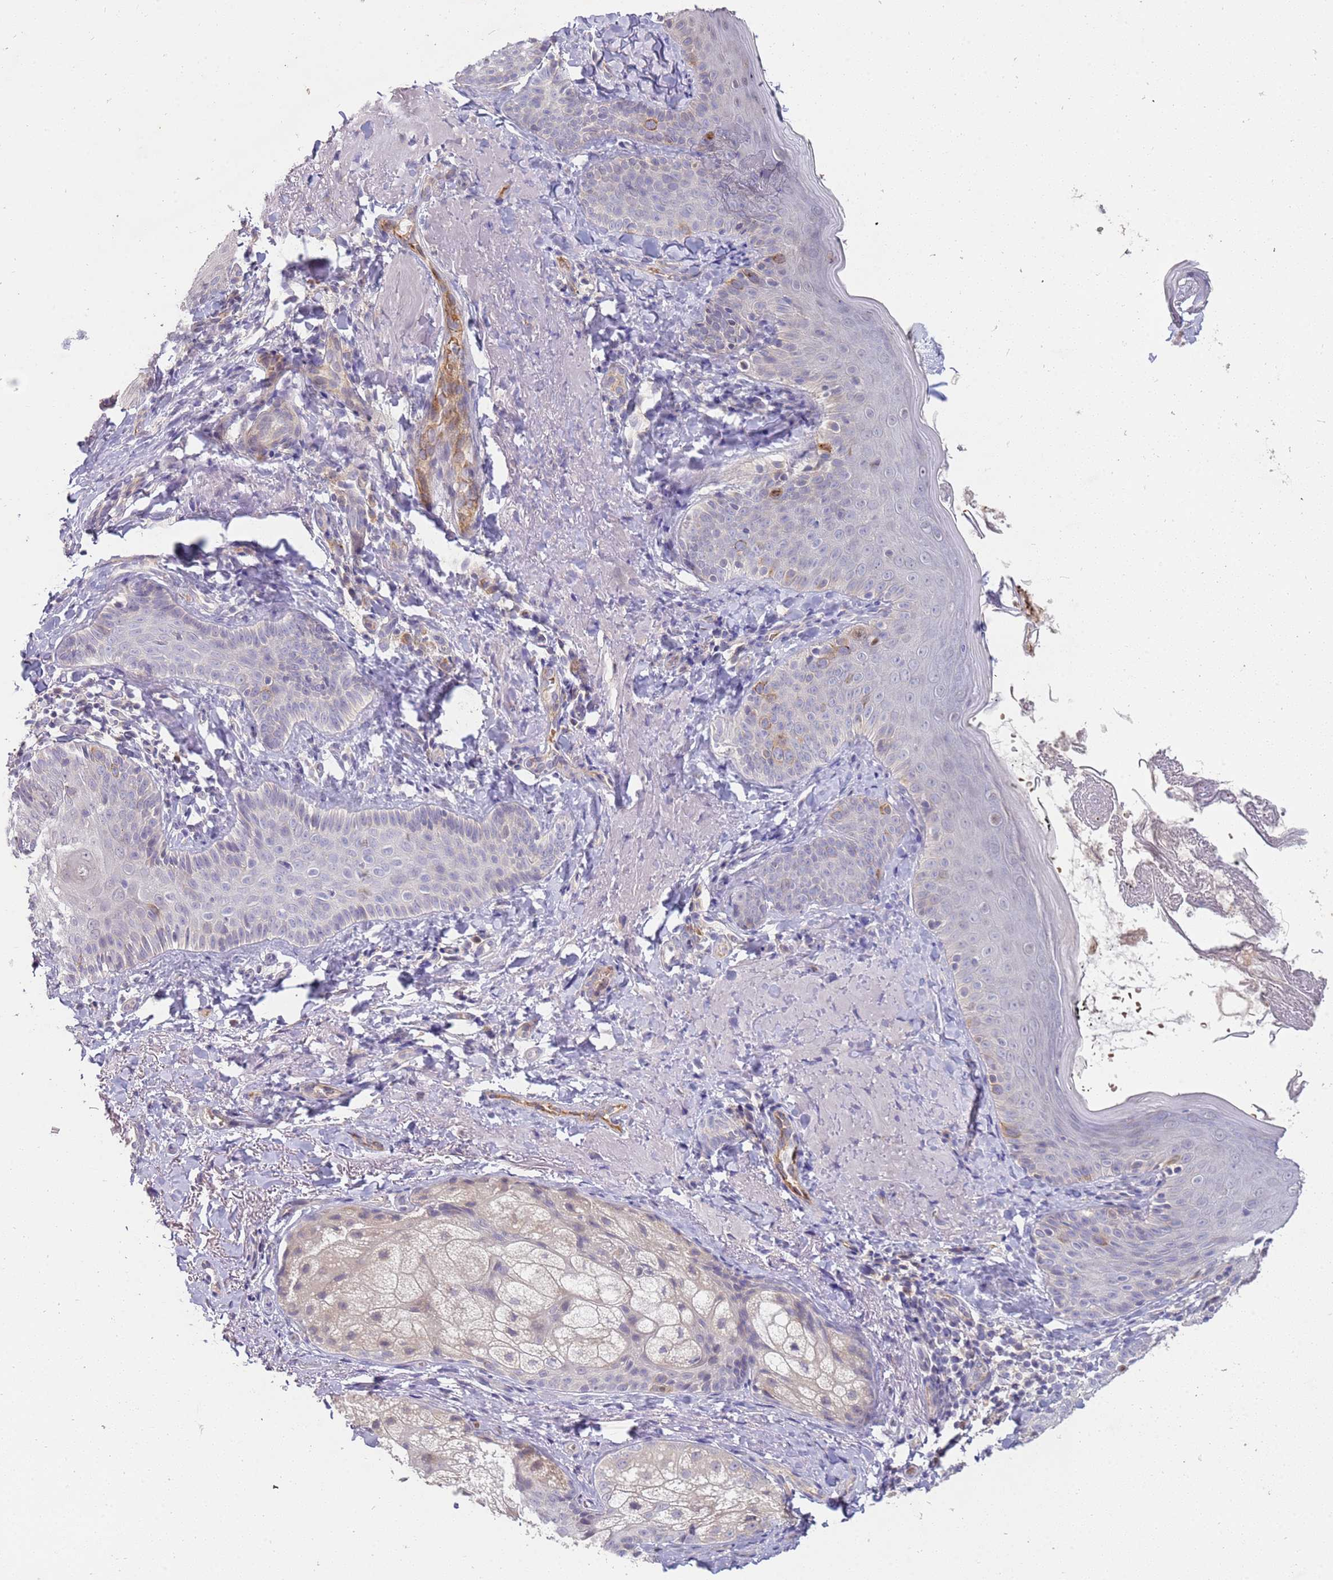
{"staining": {"intensity": "negative", "quantity": "none", "location": "none"}, "tissue": "skin", "cell_type": "Fibroblasts", "image_type": "normal", "snomed": [{"axis": "morphology", "description": "Normal tissue, NOS"}, {"axis": "topography", "description": "Skin"}], "caption": "A high-resolution image shows IHC staining of benign skin, which displays no significant staining in fibroblasts.", "gene": "NMUR2", "patient": {"sex": "male", "age": 57}}